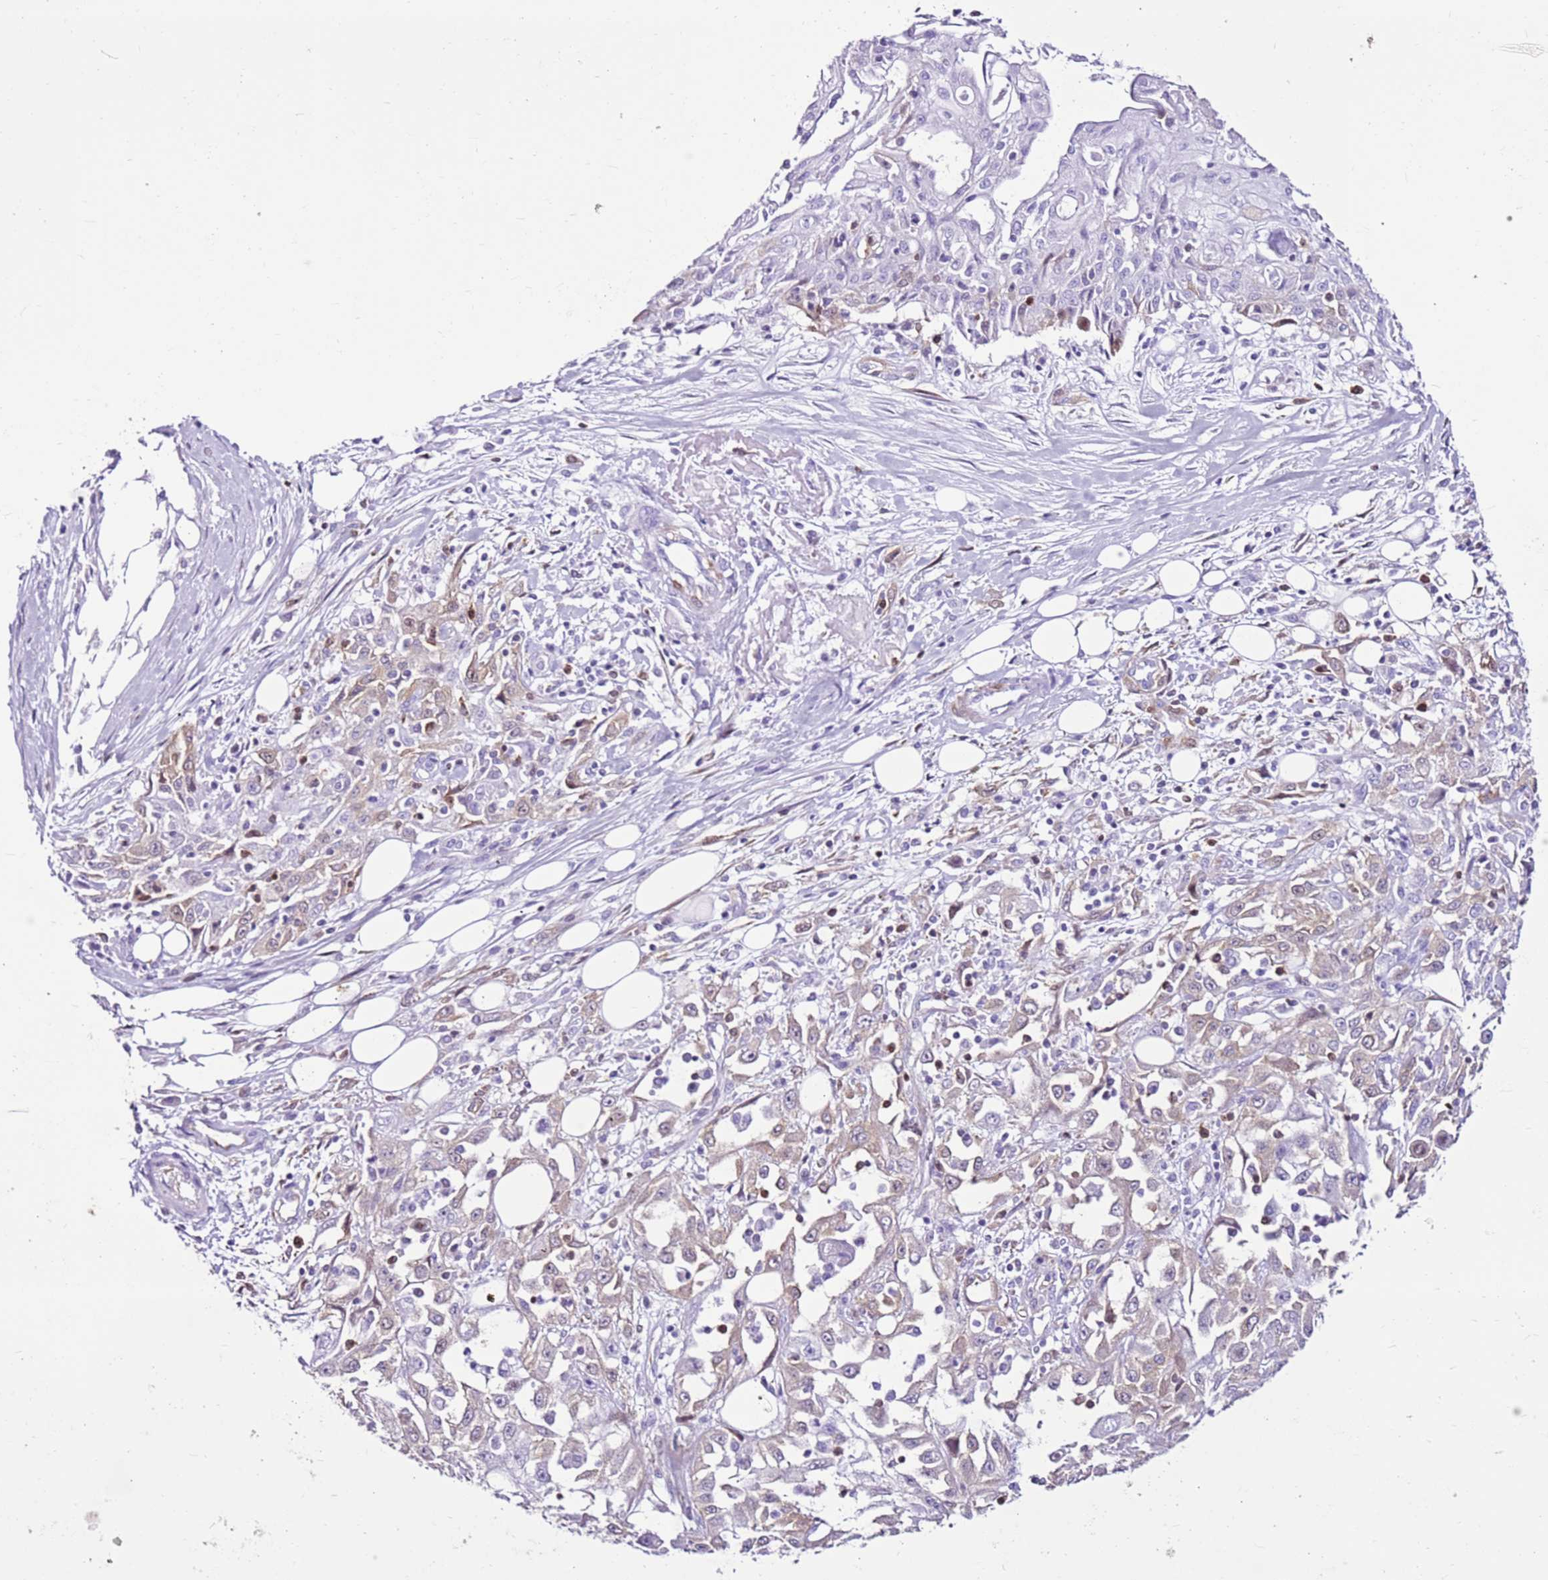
{"staining": {"intensity": "weak", "quantity": "<25%", "location": "cytoplasmic/membranous"}, "tissue": "skin cancer", "cell_type": "Tumor cells", "image_type": "cancer", "snomed": [{"axis": "morphology", "description": "Squamous cell carcinoma, NOS"}, {"axis": "morphology", "description": "Squamous cell carcinoma, metastatic, NOS"}, {"axis": "topography", "description": "Skin"}, {"axis": "topography", "description": "Lymph node"}], "caption": "IHC of metastatic squamous cell carcinoma (skin) displays no positivity in tumor cells.", "gene": "SPC25", "patient": {"sex": "male", "age": 75}}